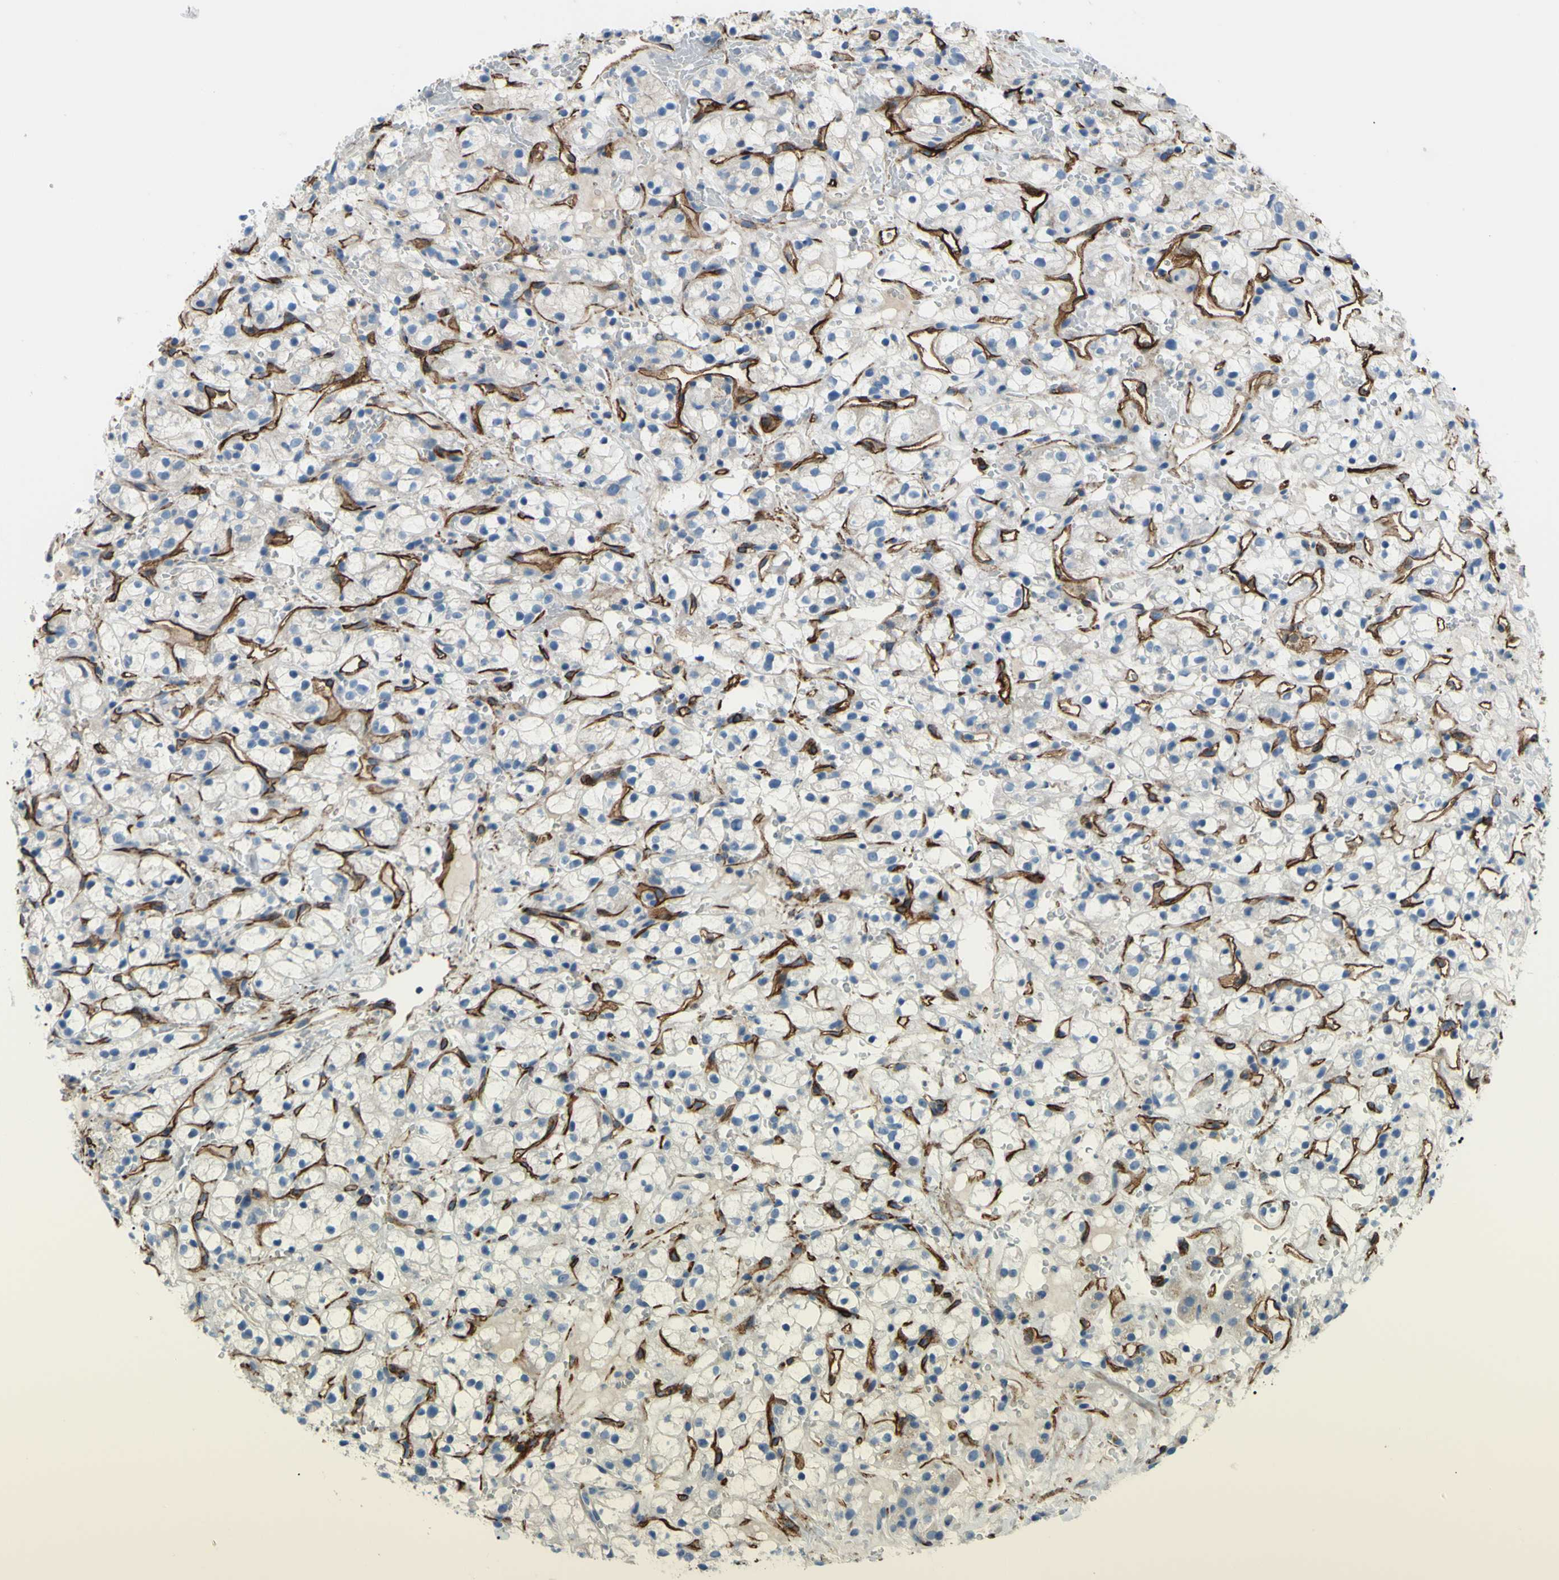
{"staining": {"intensity": "weak", "quantity": "25%-75%", "location": "cytoplasmic/membranous"}, "tissue": "renal cancer", "cell_type": "Tumor cells", "image_type": "cancer", "snomed": [{"axis": "morphology", "description": "Adenocarcinoma, NOS"}, {"axis": "topography", "description": "Kidney"}], "caption": "Immunohistochemical staining of renal adenocarcinoma demonstrates weak cytoplasmic/membranous protein staining in about 25%-75% of tumor cells. The protein is shown in brown color, while the nuclei are stained blue.", "gene": "PRRG2", "patient": {"sex": "male", "age": 61}}